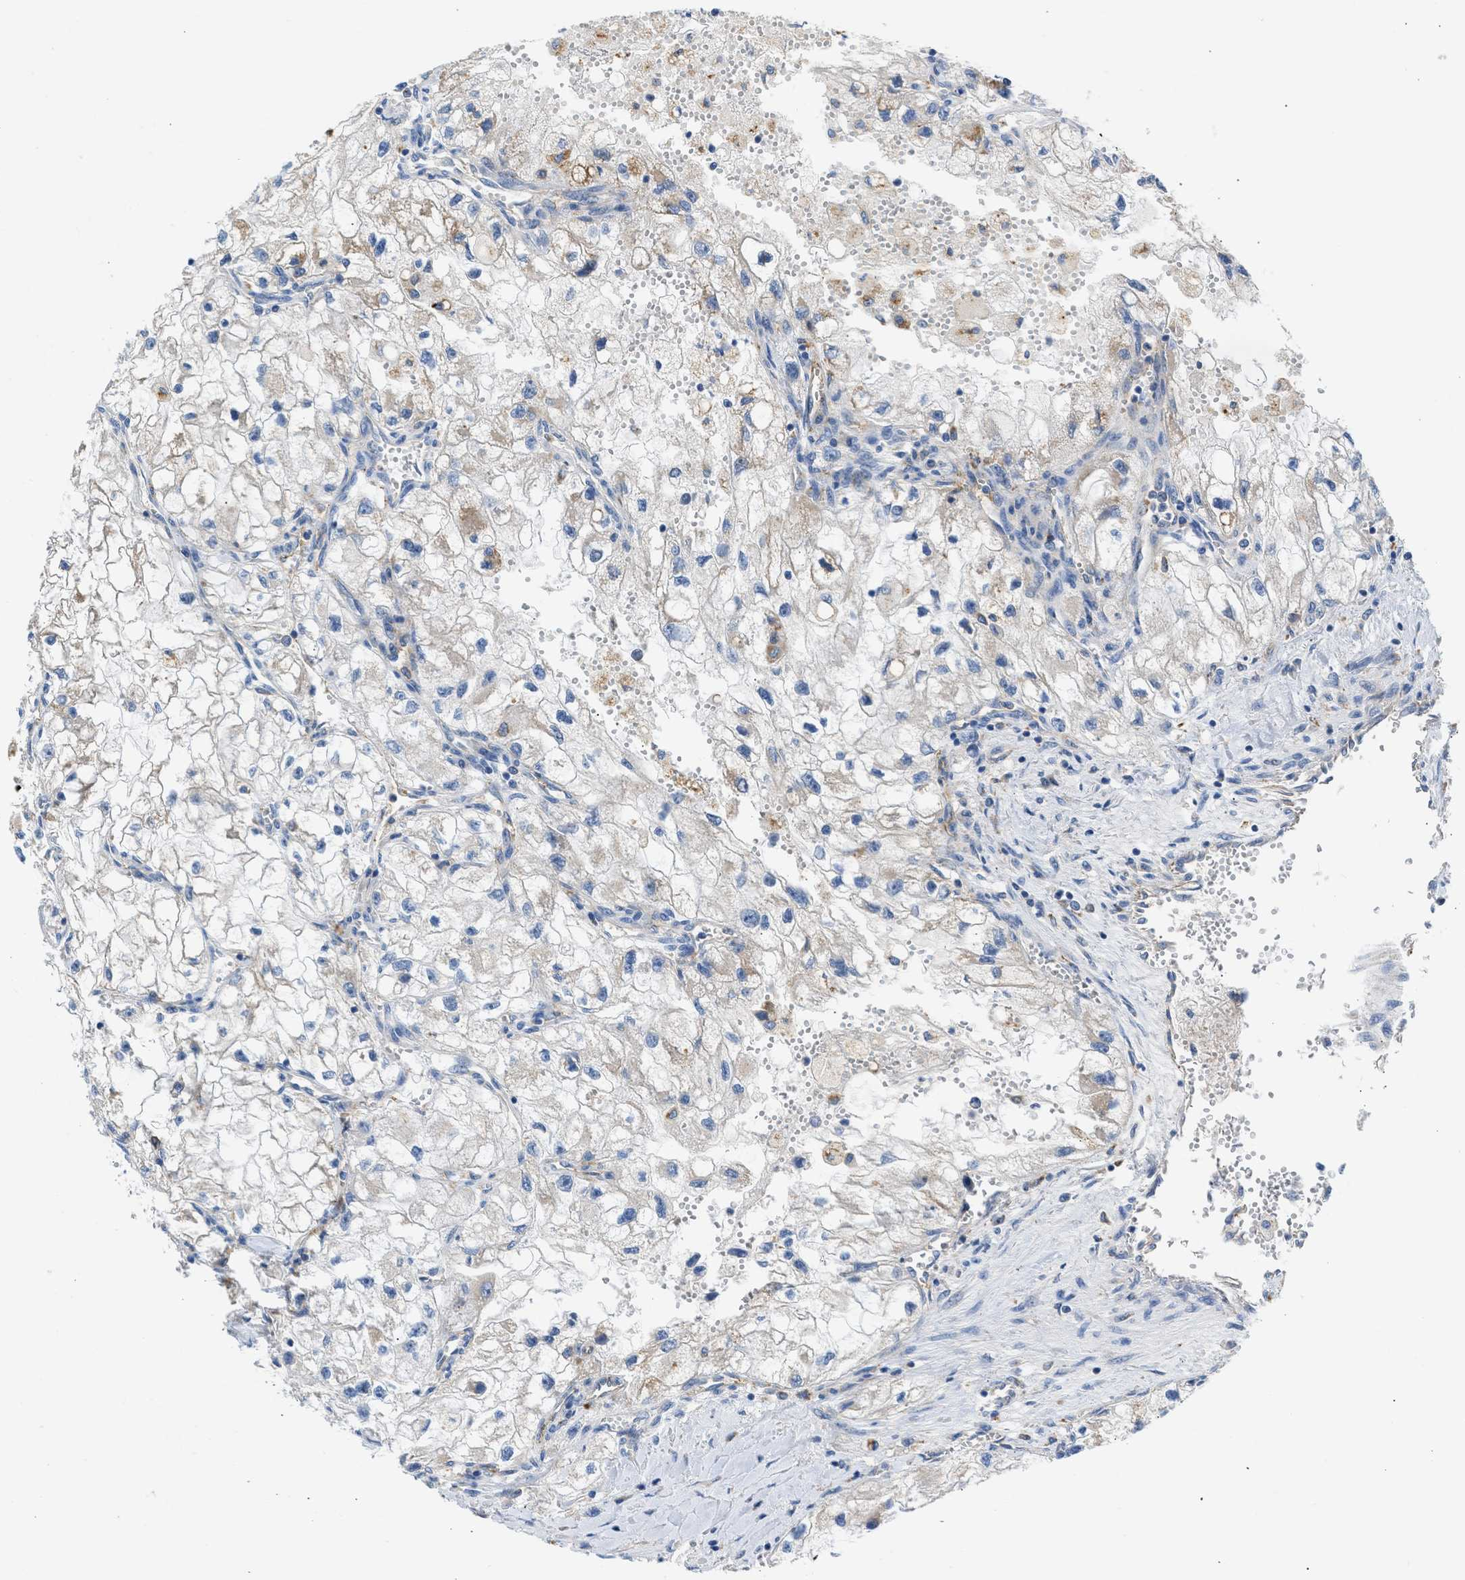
{"staining": {"intensity": "weak", "quantity": "<25%", "location": "cytoplasmic/membranous"}, "tissue": "renal cancer", "cell_type": "Tumor cells", "image_type": "cancer", "snomed": [{"axis": "morphology", "description": "Adenocarcinoma, NOS"}, {"axis": "topography", "description": "Kidney"}], "caption": "Immunohistochemistry image of human renal cancer stained for a protein (brown), which shows no positivity in tumor cells. (DAB IHC visualized using brightfield microscopy, high magnification).", "gene": "ULK4", "patient": {"sex": "female", "age": 70}}